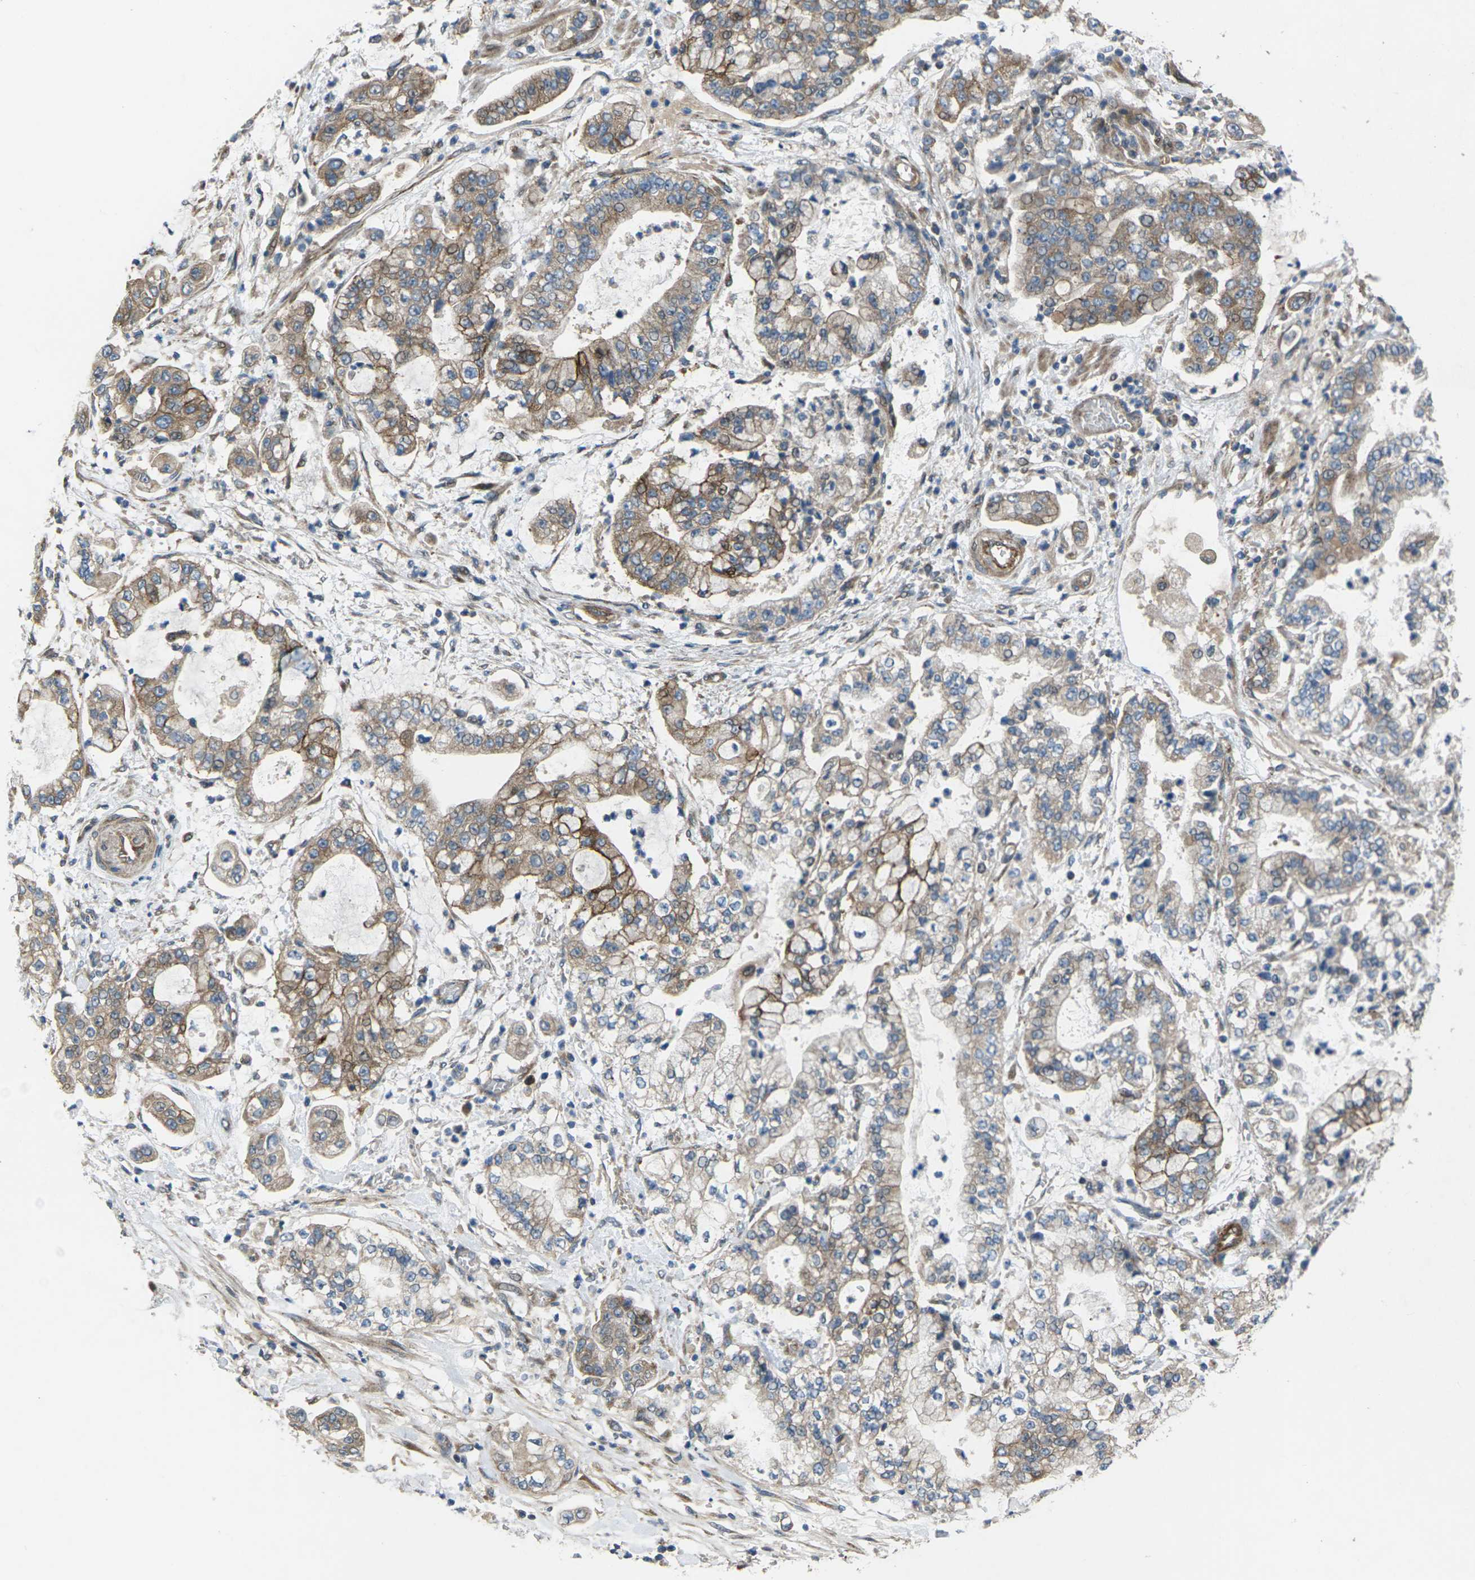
{"staining": {"intensity": "moderate", "quantity": ">75%", "location": "cytoplasmic/membranous"}, "tissue": "stomach cancer", "cell_type": "Tumor cells", "image_type": "cancer", "snomed": [{"axis": "morphology", "description": "Adenocarcinoma, NOS"}, {"axis": "topography", "description": "Stomach"}], "caption": "A micrograph of human stomach cancer (adenocarcinoma) stained for a protein demonstrates moderate cytoplasmic/membranous brown staining in tumor cells.", "gene": "EDNRA", "patient": {"sex": "male", "age": 76}}